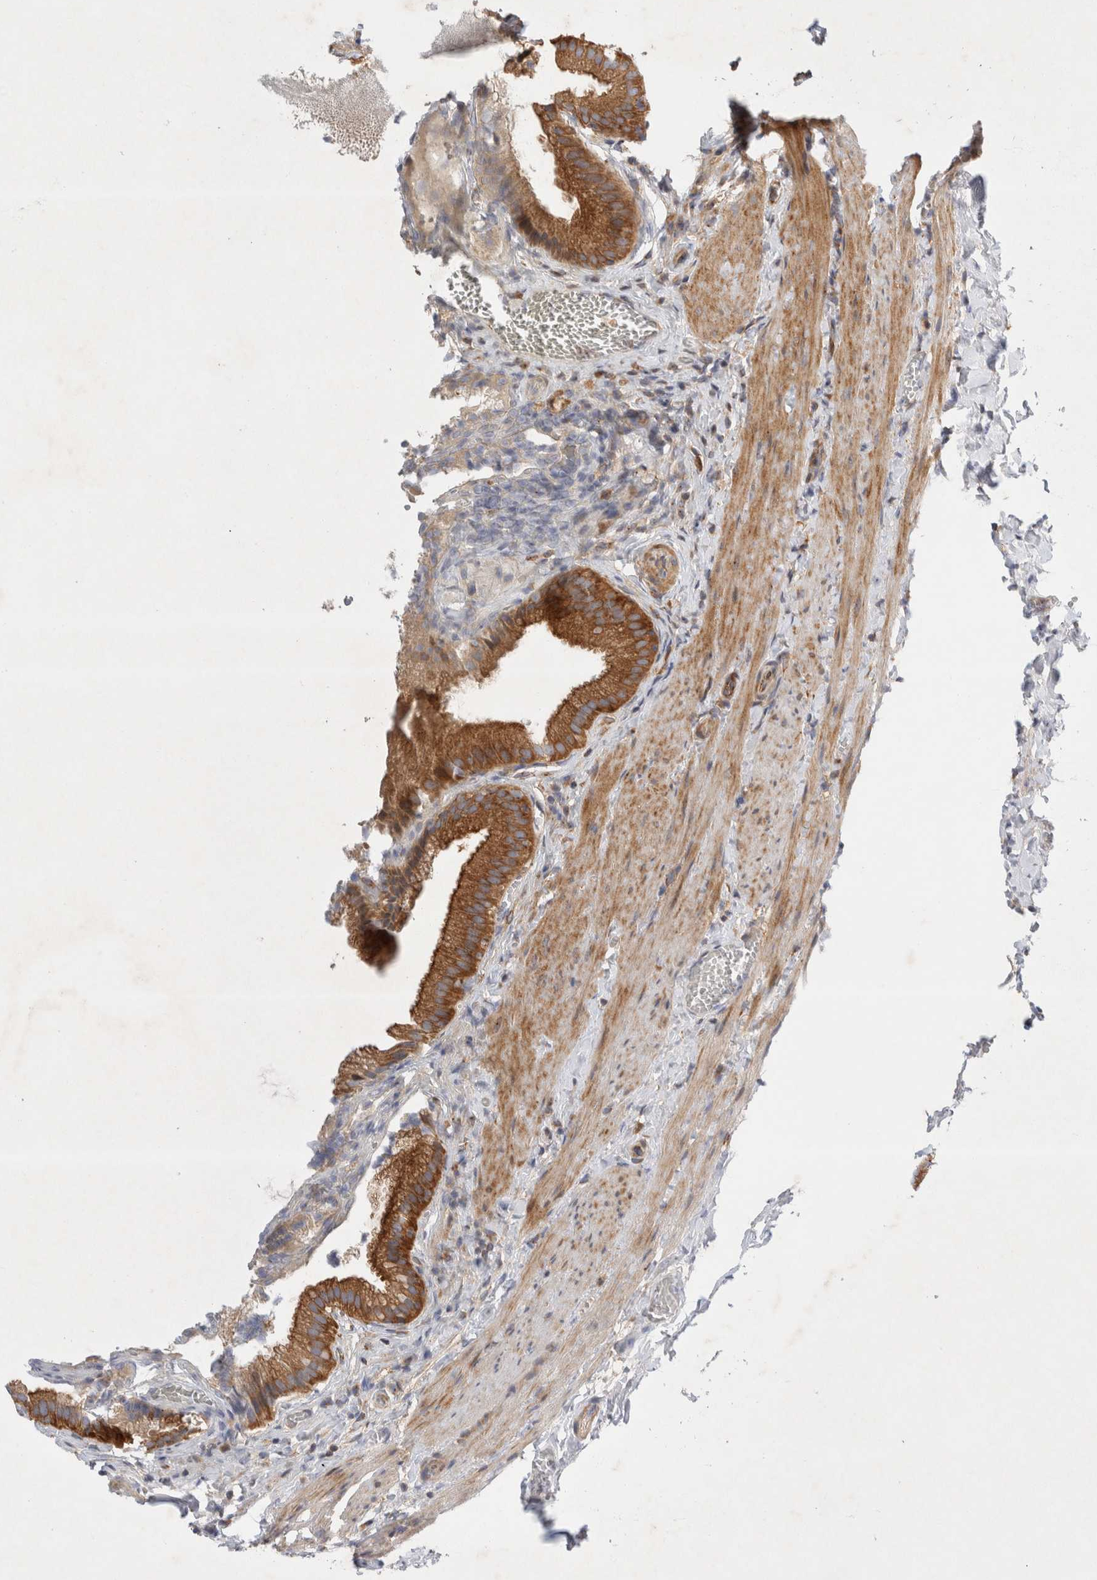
{"staining": {"intensity": "moderate", "quantity": ">75%", "location": "cytoplasmic/membranous"}, "tissue": "gallbladder", "cell_type": "Glandular cells", "image_type": "normal", "snomed": [{"axis": "morphology", "description": "Normal tissue, NOS"}, {"axis": "topography", "description": "Gallbladder"}], "caption": "Immunohistochemical staining of benign human gallbladder exhibits moderate cytoplasmic/membranous protein positivity in approximately >75% of glandular cells. (brown staining indicates protein expression, while blue staining denotes nuclei).", "gene": "GPR150", "patient": {"sex": "male", "age": 38}}